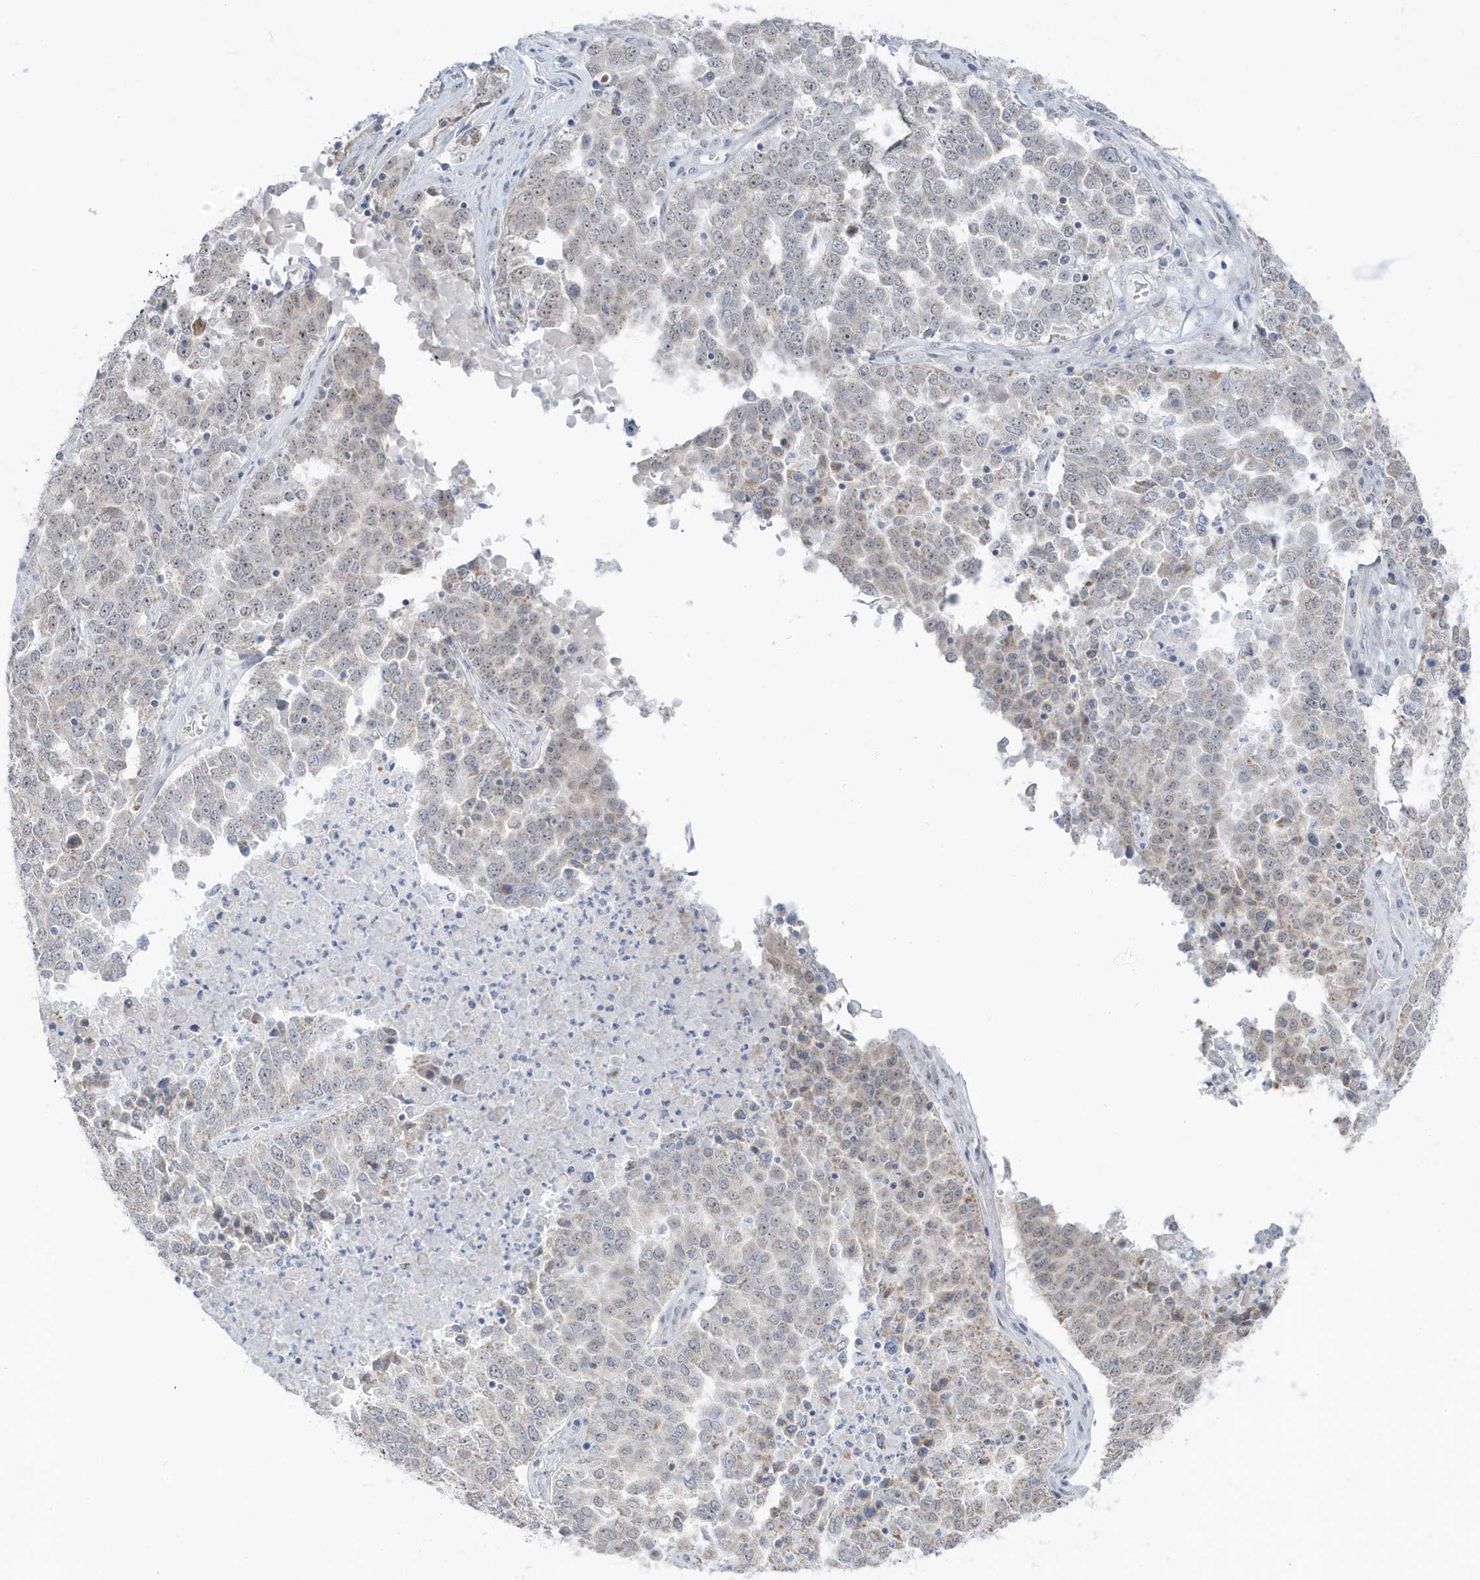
{"staining": {"intensity": "negative", "quantity": "none", "location": "none"}, "tissue": "ovarian cancer", "cell_type": "Tumor cells", "image_type": "cancer", "snomed": [{"axis": "morphology", "description": "Carcinoma, endometroid"}, {"axis": "topography", "description": "Ovary"}], "caption": "The micrograph shows no significant positivity in tumor cells of endometroid carcinoma (ovarian). The staining is performed using DAB (3,3'-diaminobenzidine) brown chromogen with nuclei counter-stained in using hematoxylin.", "gene": "TSEN15", "patient": {"sex": "female", "age": 62}}